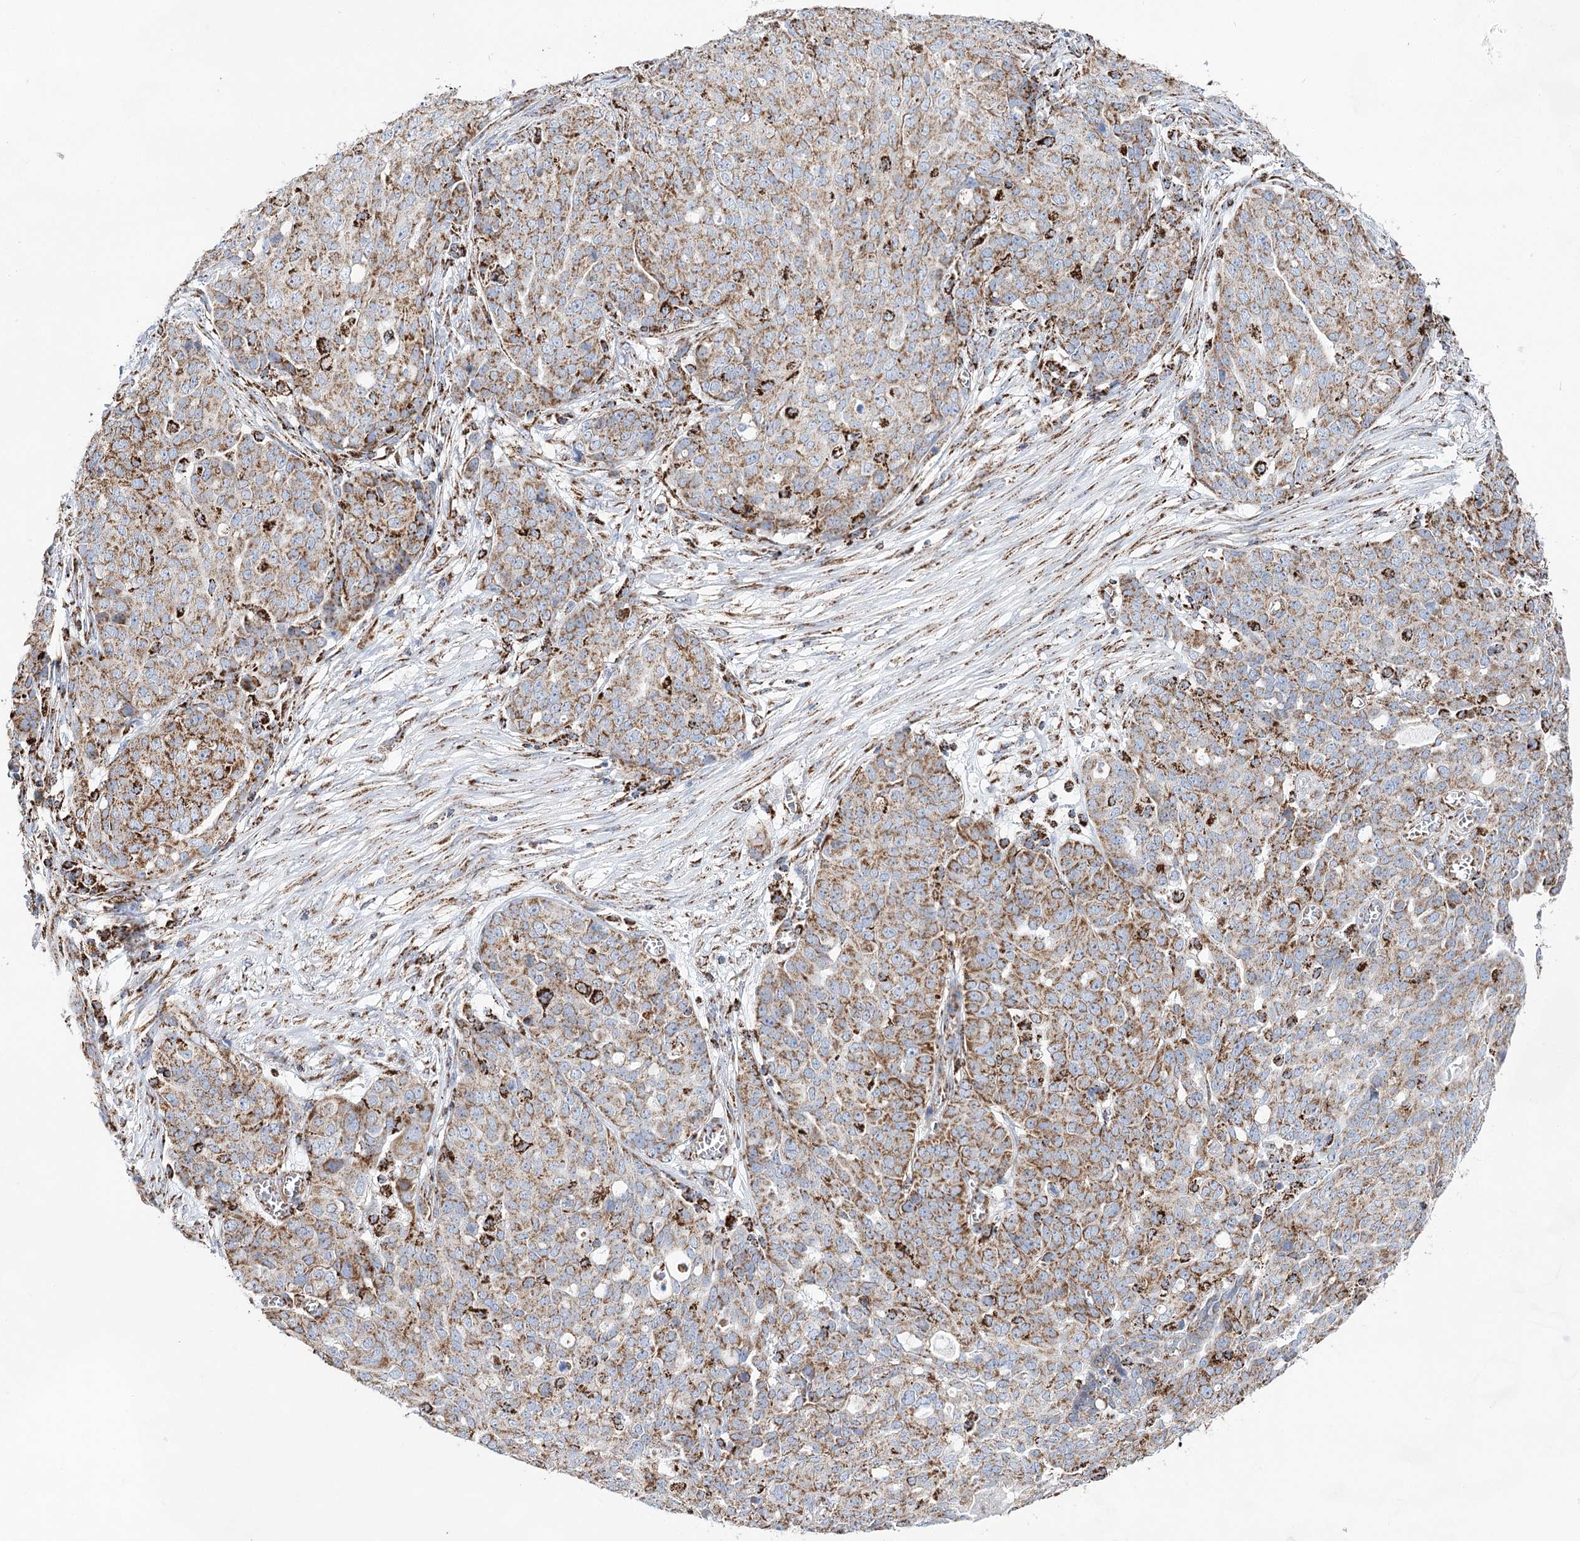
{"staining": {"intensity": "moderate", "quantity": ">75%", "location": "cytoplasmic/membranous"}, "tissue": "ovarian cancer", "cell_type": "Tumor cells", "image_type": "cancer", "snomed": [{"axis": "morphology", "description": "Cystadenocarcinoma, serous, NOS"}, {"axis": "topography", "description": "Soft tissue"}, {"axis": "topography", "description": "Ovary"}], "caption": "A brown stain highlights moderate cytoplasmic/membranous expression of a protein in serous cystadenocarcinoma (ovarian) tumor cells.", "gene": "NADK2", "patient": {"sex": "female", "age": 57}}